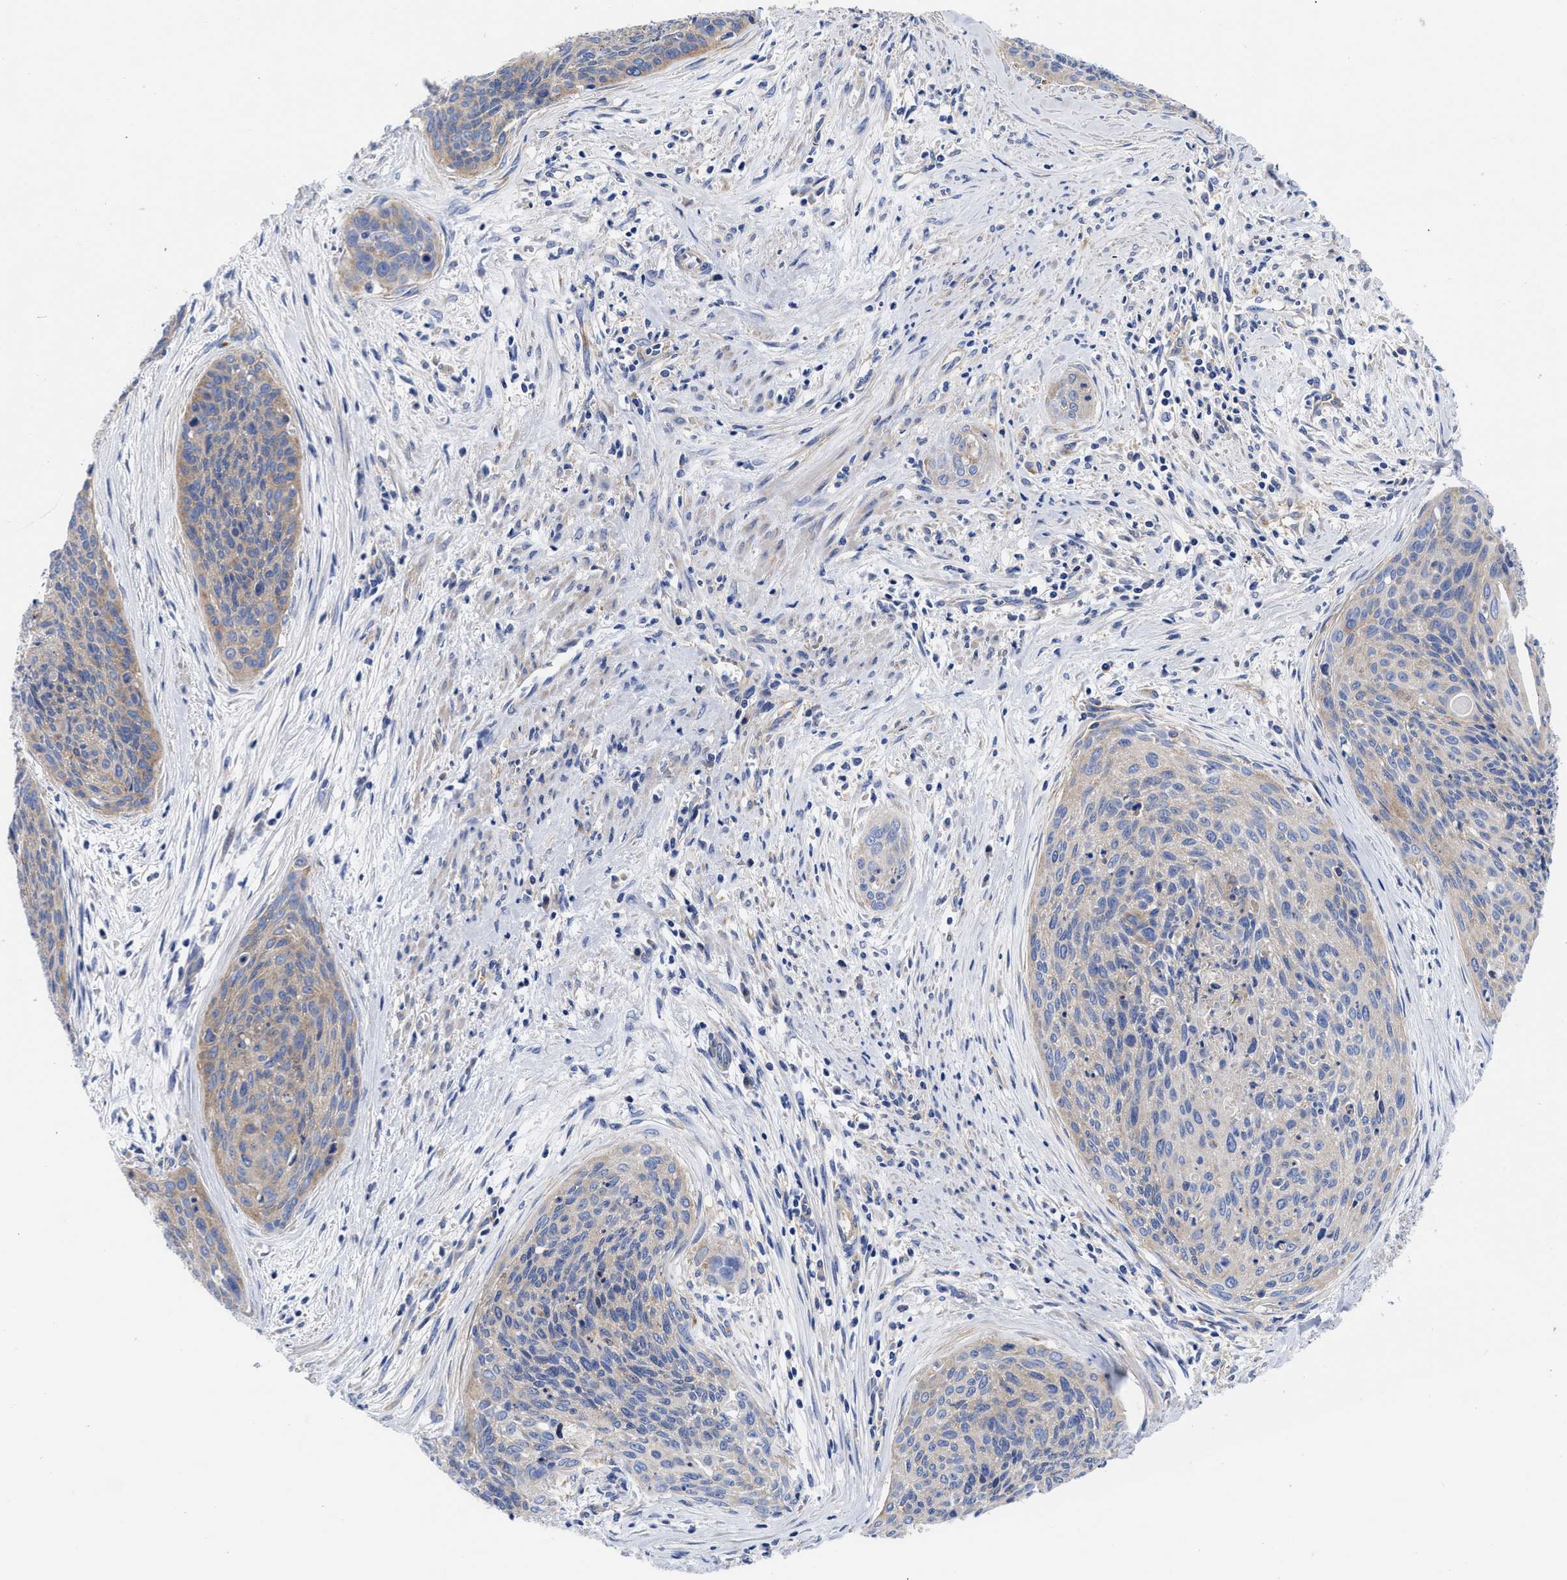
{"staining": {"intensity": "moderate", "quantity": "<25%", "location": "cytoplasmic/membranous"}, "tissue": "cervical cancer", "cell_type": "Tumor cells", "image_type": "cancer", "snomed": [{"axis": "morphology", "description": "Squamous cell carcinoma, NOS"}, {"axis": "topography", "description": "Cervix"}], "caption": "Protein expression analysis of cervical squamous cell carcinoma reveals moderate cytoplasmic/membranous expression in approximately <25% of tumor cells.", "gene": "RBKS", "patient": {"sex": "female", "age": 55}}